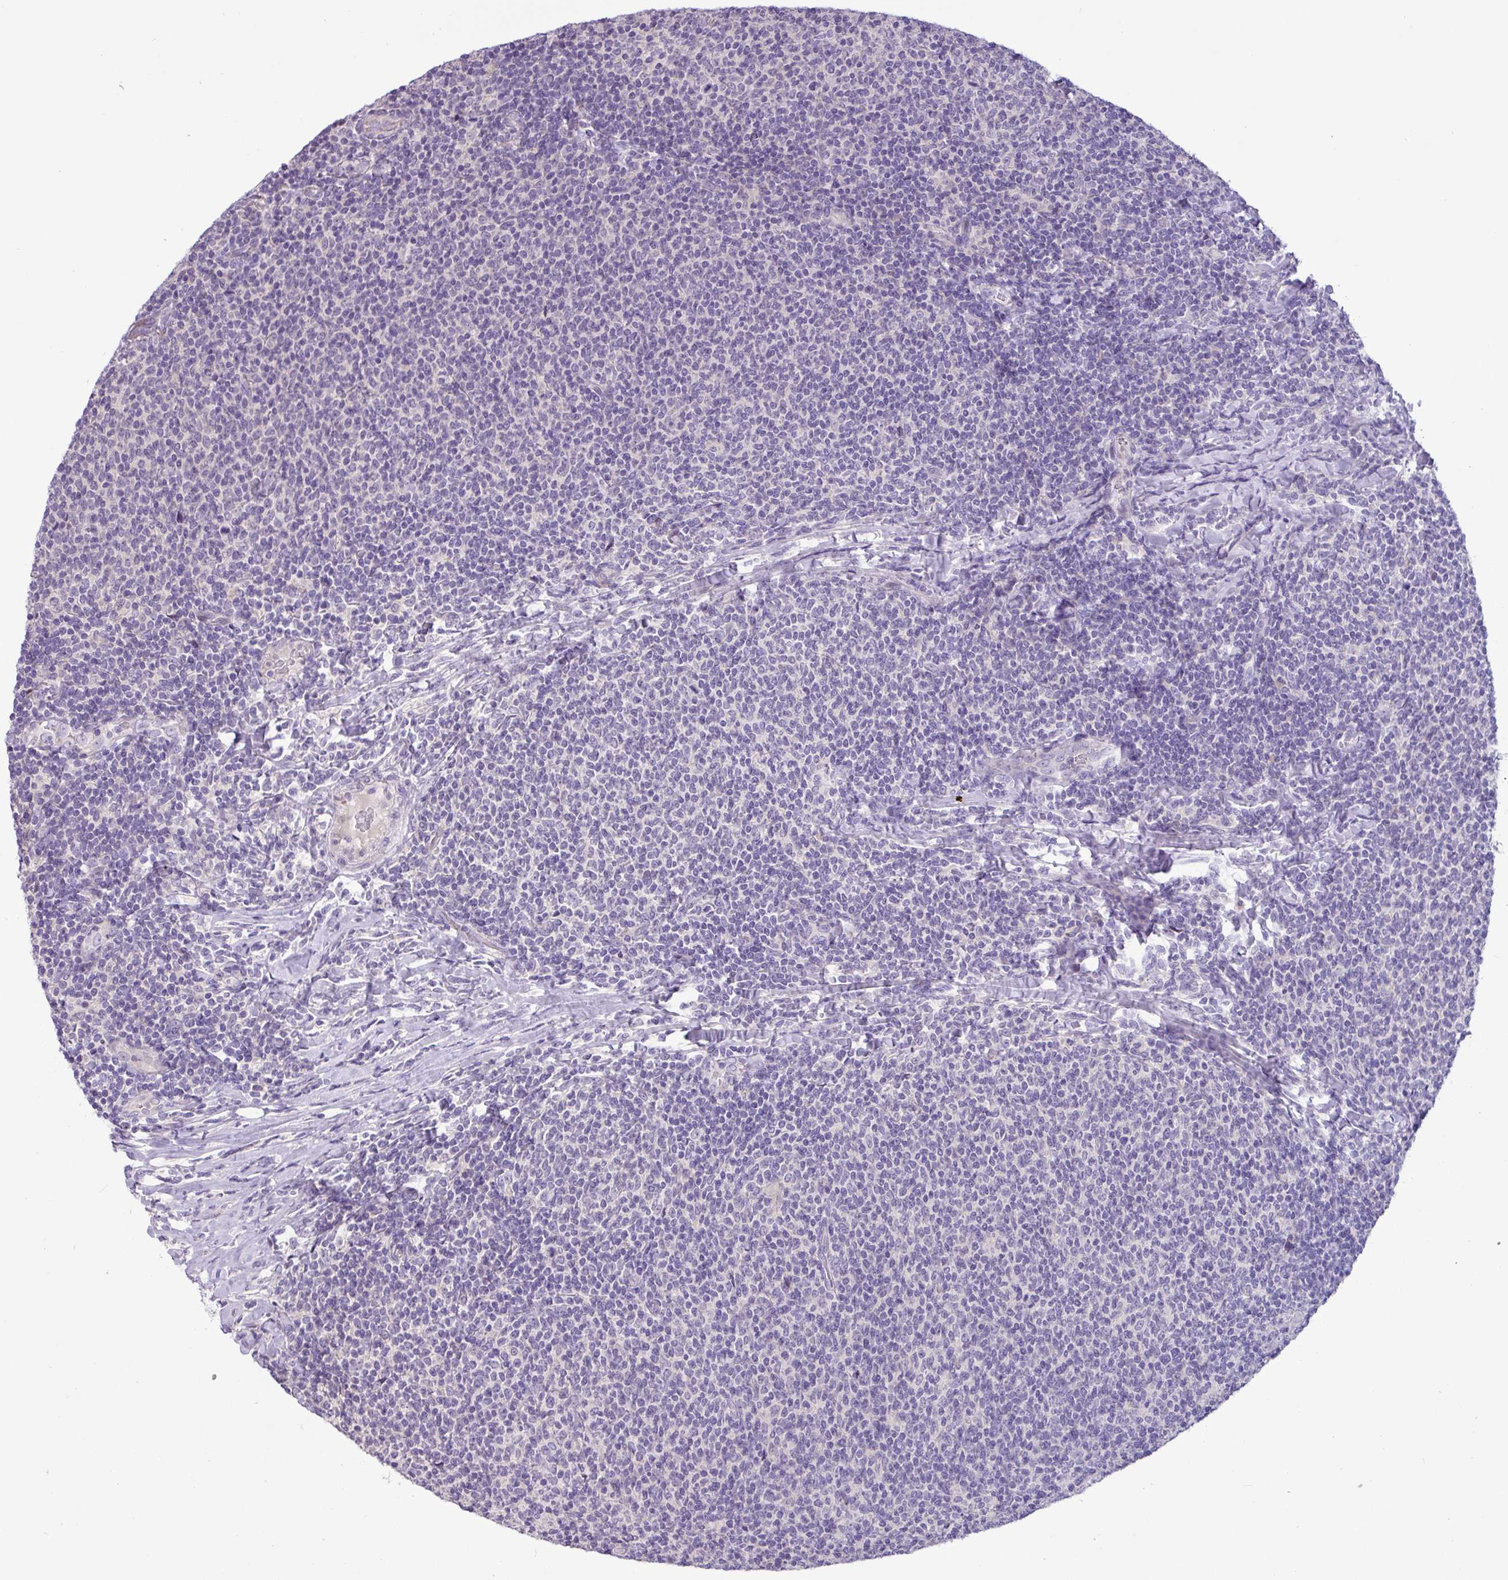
{"staining": {"intensity": "negative", "quantity": "none", "location": "none"}, "tissue": "lymphoma", "cell_type": "Tumor cells", "image_type": "cancer", "snomed": [{"axis": "morphology", "description": "Malignant lymphoma, non-Hodgkin's type, Low grade"}, {"axis": "topography", "description": "Lymph node"}], "caption": "This photomicrograph is of low-grade malignant lymphoma, non-Hodgkin's type stained with IHC to label a protein in brown with the nuclei are counter-stained blue. There is no positivity in tumor cells. Nuclei are stained in blue.", "gene": "PNLDC1", "patient": {"sex": "male", "age": 52}}